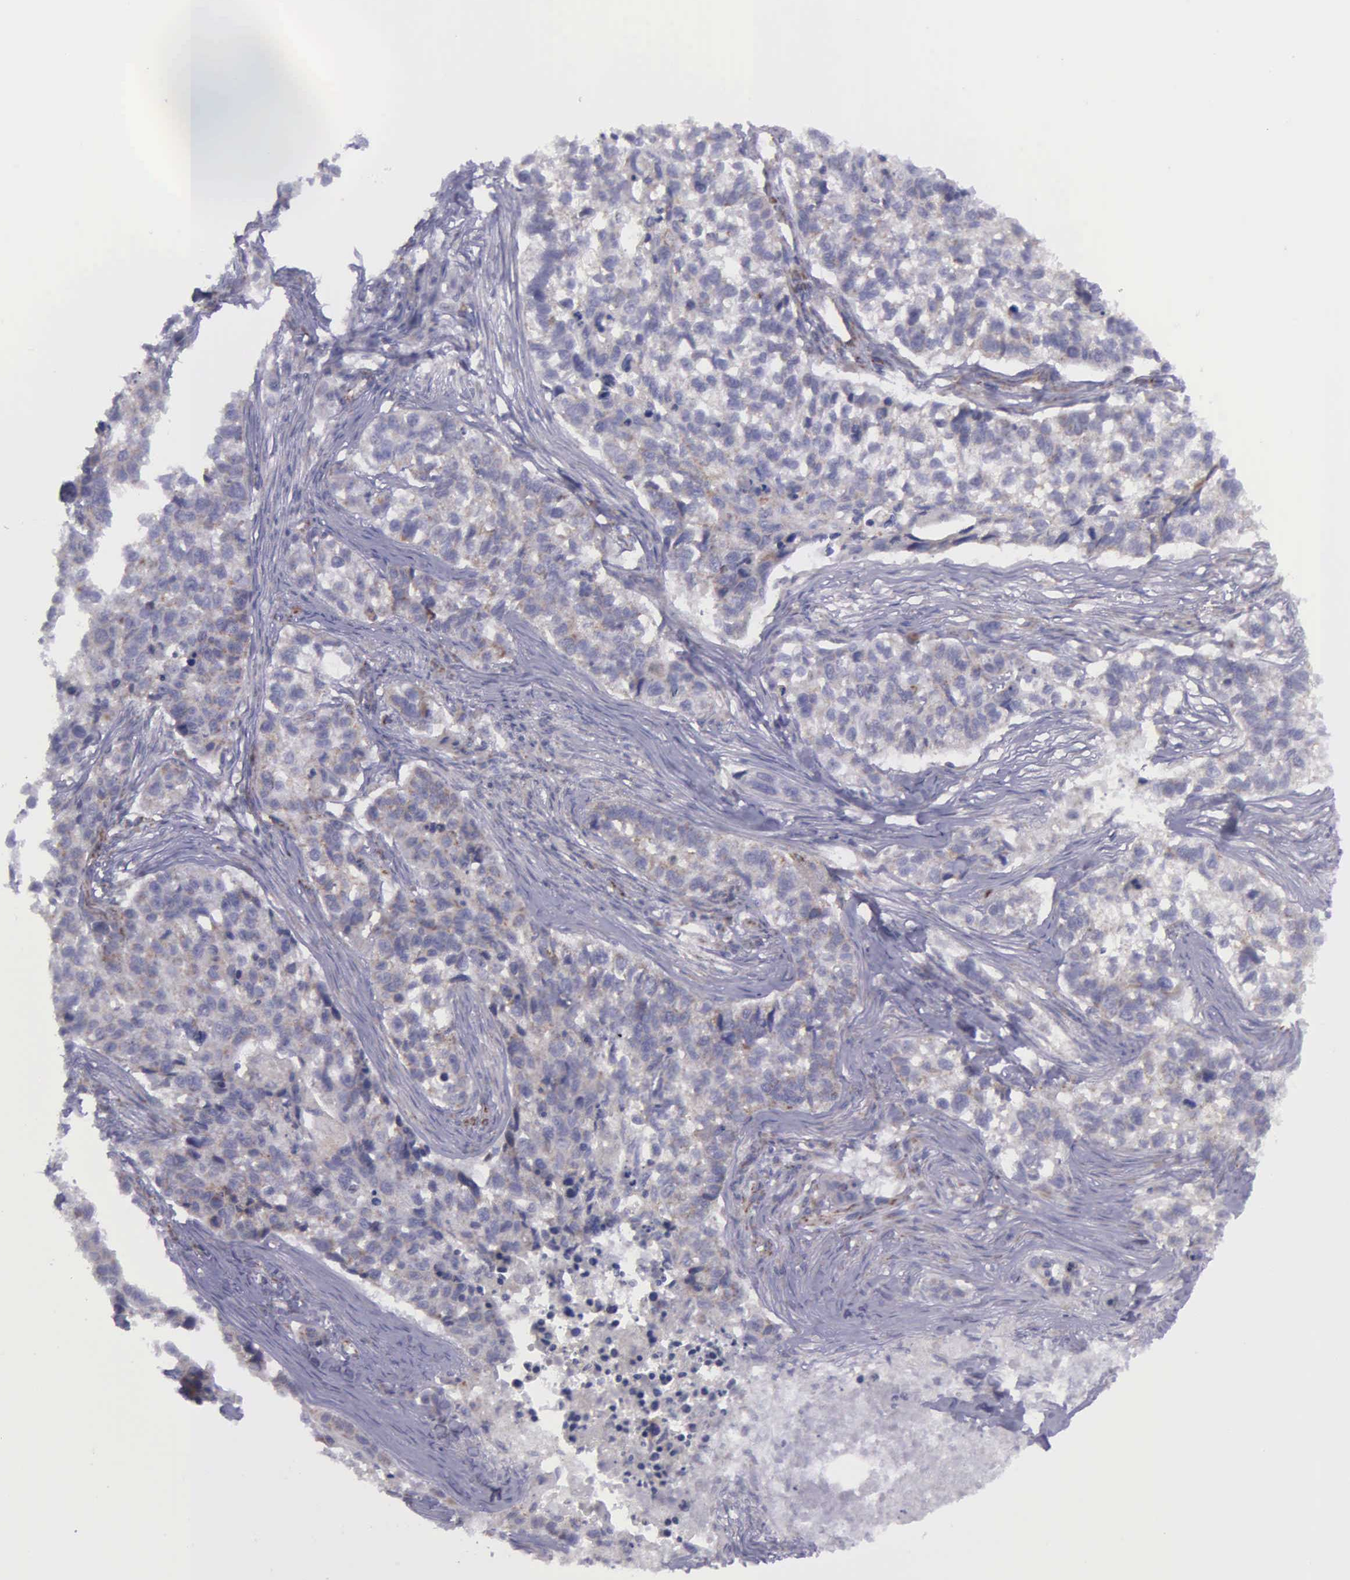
{"staining": {"intensity": "weak", "quantity": "<25%", "location": "cytoplasmic/membranous"}, "tissue": "lung cancer", "cell_type": "Tumor cells", "image_type": "cancer", "snomed": [{"axis": "morphology", "description": "Squamous cell carcinoma, NOS"}, {"axis": "topography", "description": "Lymph node"}, {"axis": "topography", "description": "Lung"}], "caption": "A photomicrograph of lung cancer stained for a protein displays no brown staining in tumor cells.", "gene": "SYNJ2BP", "patient": {"sex": "male", "age": 74}}